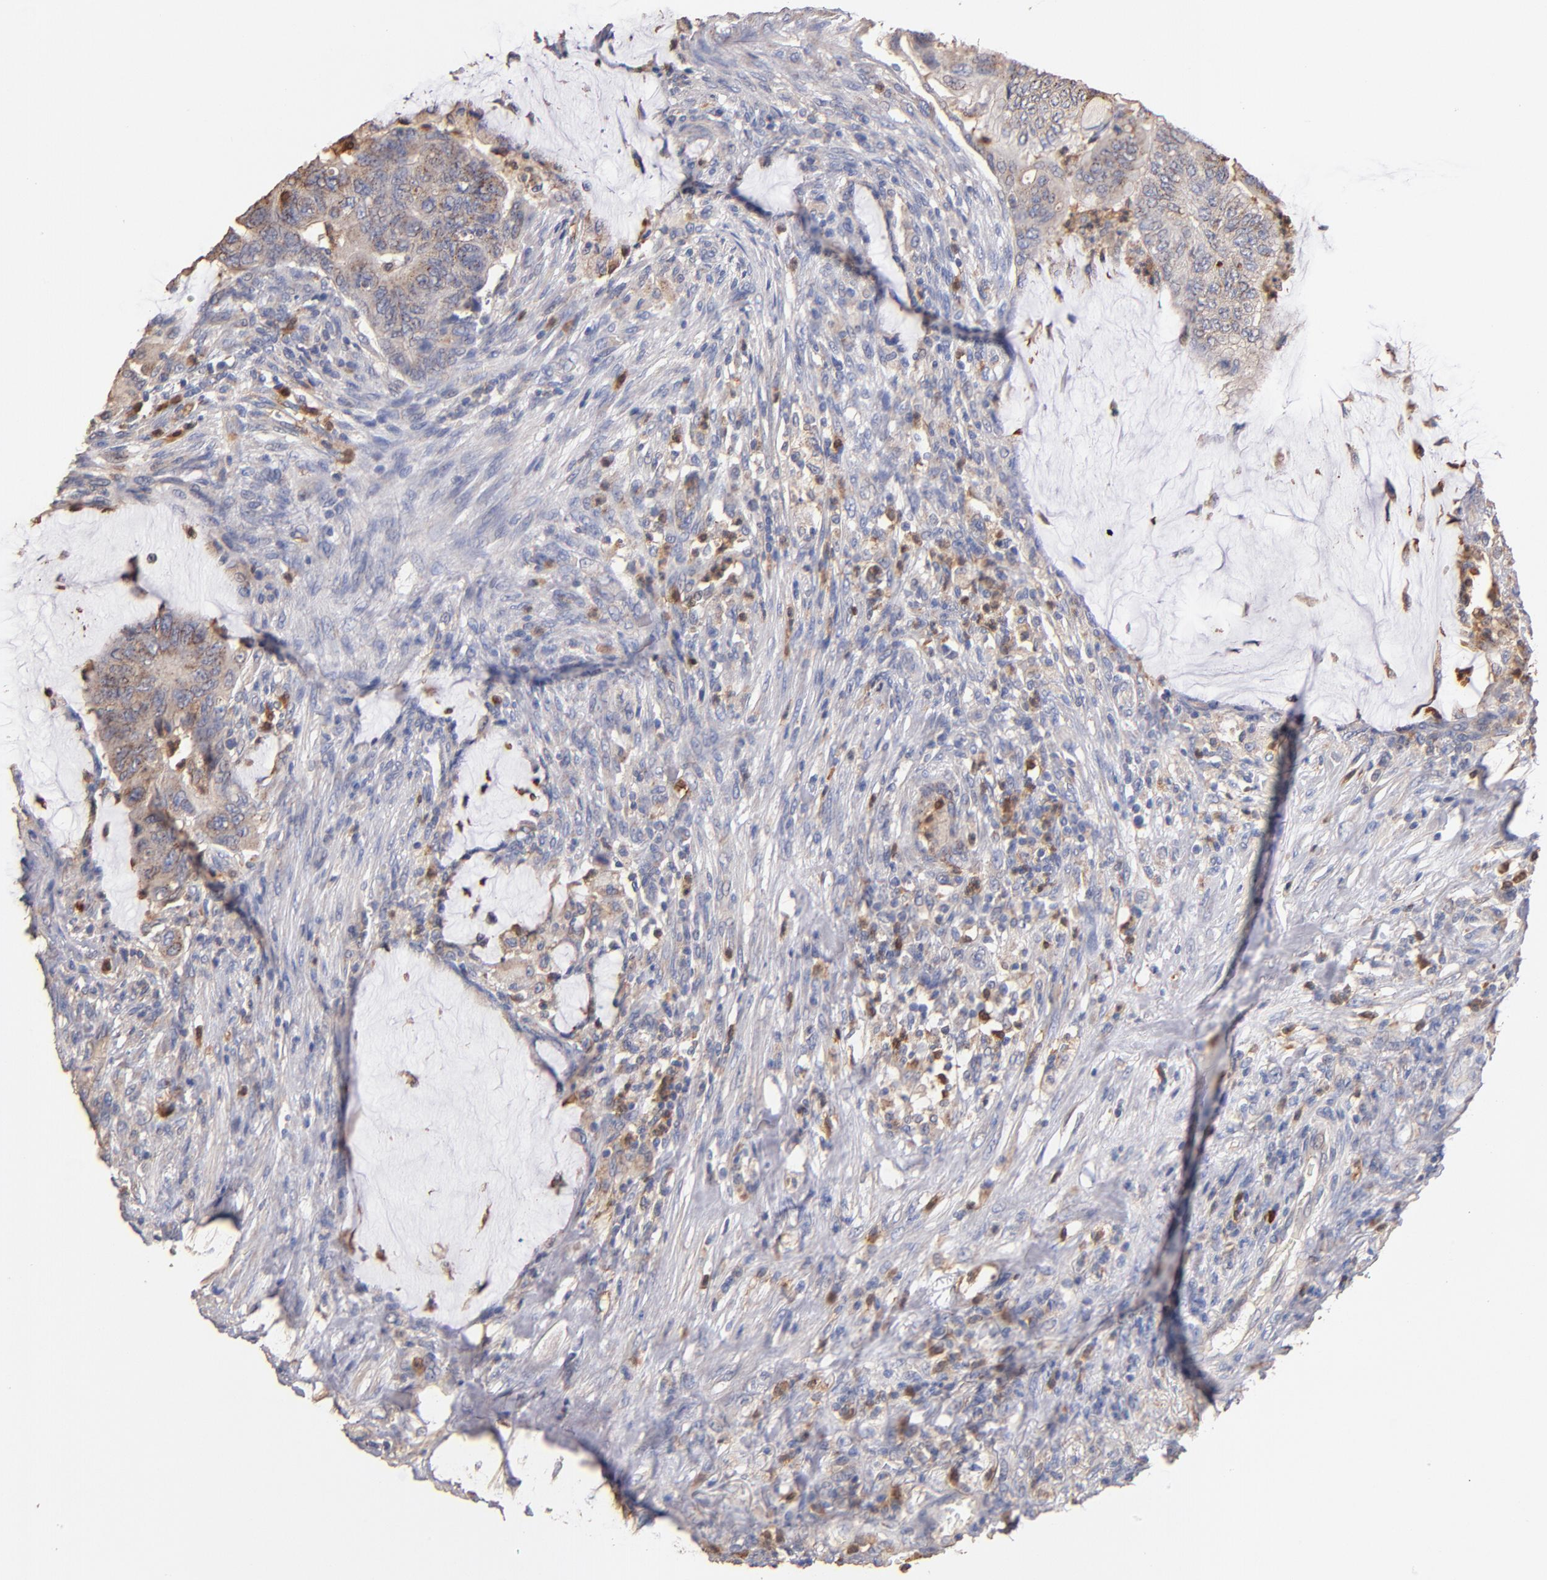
{"staining": {"intensity": "weak", "quantity": ">75%", "location": "cytoplasmic/membranous"}, "tissue": "colorectal cancer", "cell_type": "Tumor cells", "image_type": "cancer", "snomed": [{"axis": "morphology", "description": "Normal tissue, NOS"}, {"axis": "morphology", "description": "Adenocarcinoma, NOS"}, {"axis": "topography", "description": "Rectum"}], "caption": "Weak cytoplasmic/membranous protein expression is appreciated in approximately >75% of tumor cells in colorectal cancer.", "gene": "RO60", "patient": {"sex": "male", "age": 92}}